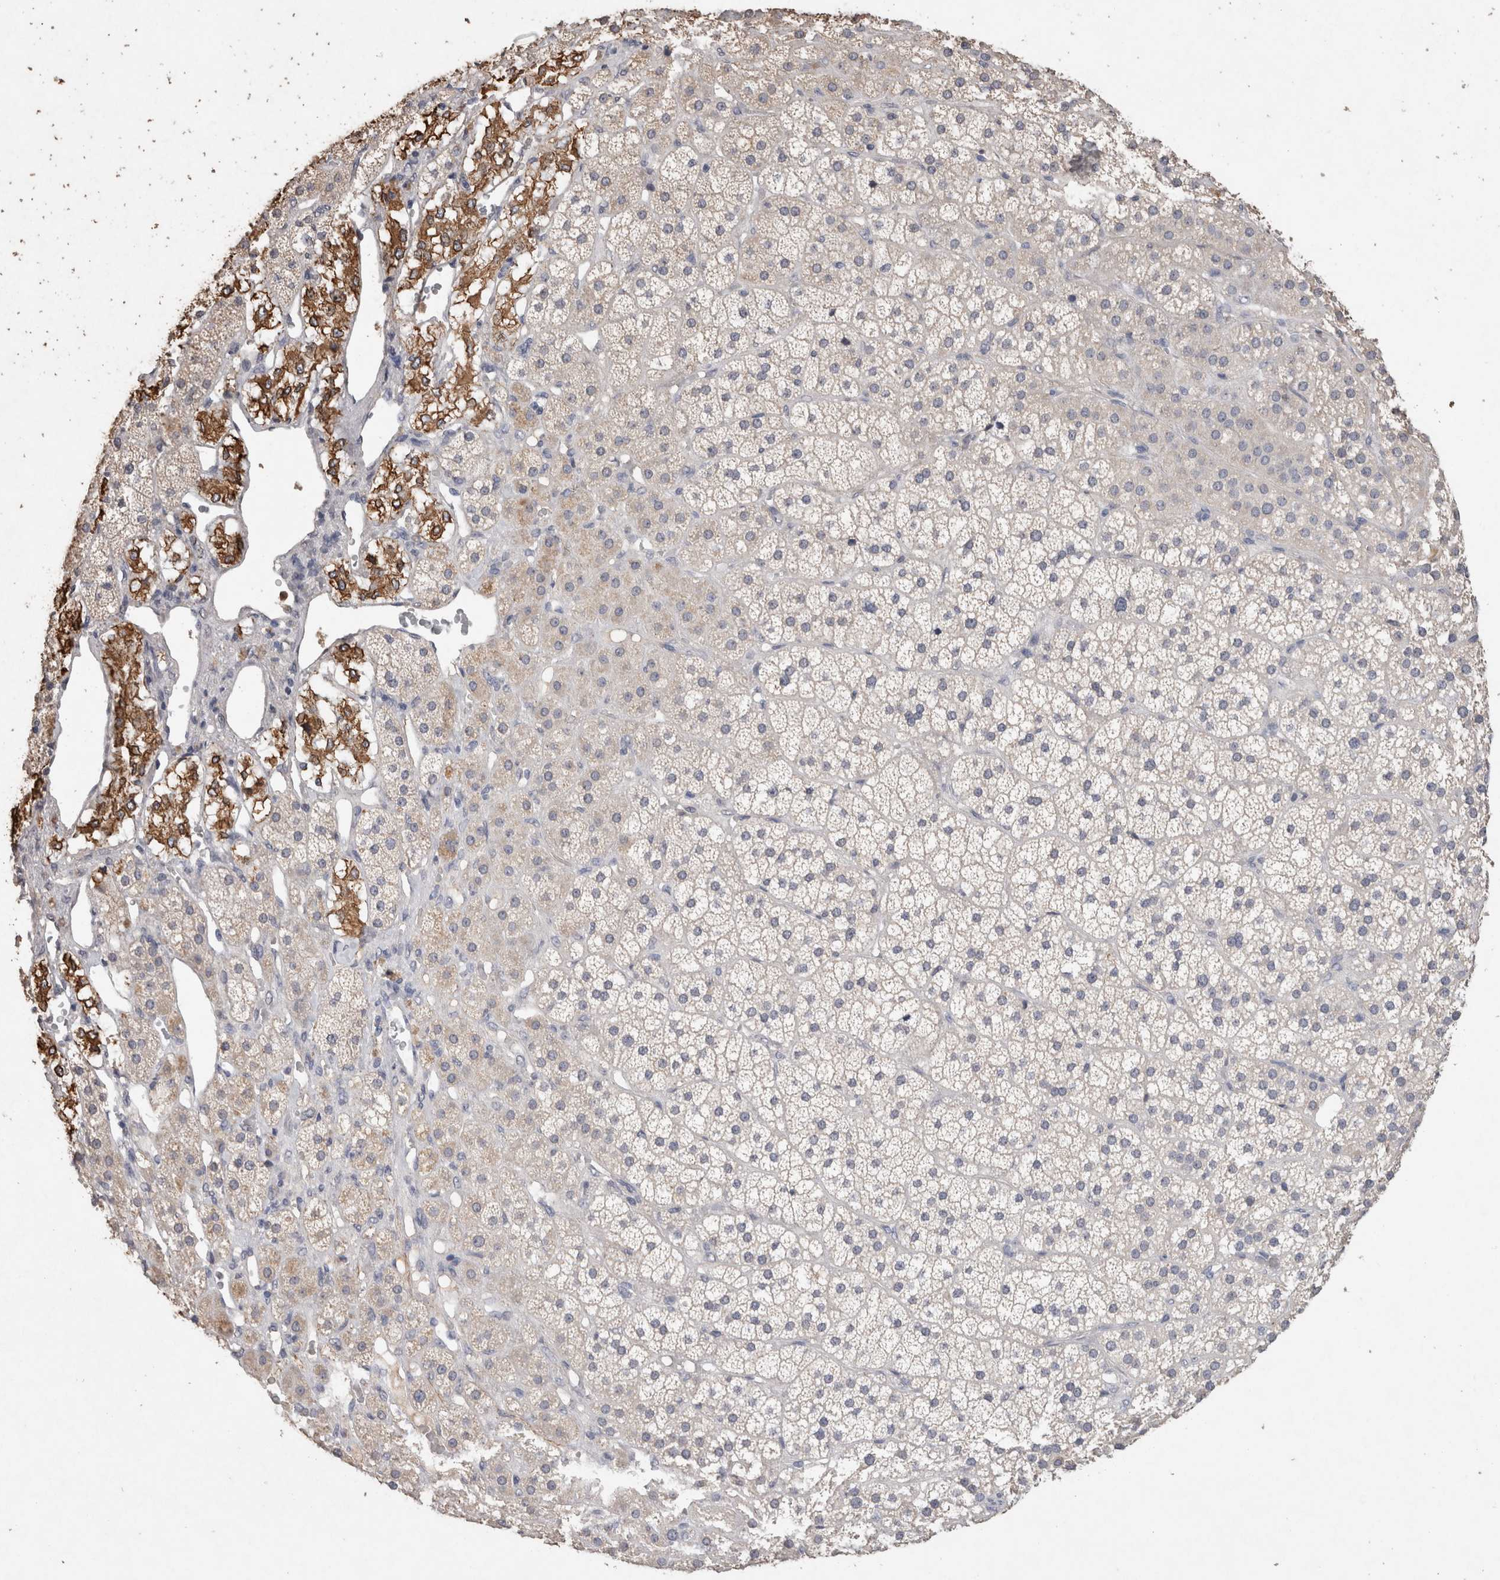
{"staining": {"intensity": "strong", "quantity": "<25%", "location": "cytoplasmic/membranous"}, "tissue": "adrenal gland", "cell_type": "Glandular cells", "image_type": "normal", "snomed": [{"axis": "morphology", "description": "Normal tissue, NOS"}, {"axis": "topography", "description": "Adrenal gland"}], "caption": "Immunohistochemical staining of unremarkable human adrenal gland shows strong cytoplasmic/membranous protein positivity in approximately <25% of glandular cells. Using DAB (3,3'-diaminobenzidine) (brown) and hematoxylin (blue) stains, captured at high magnification using brightfield microscopy.", "gene": "FABP7", "patient": {"sex": "male", "age": 57}}